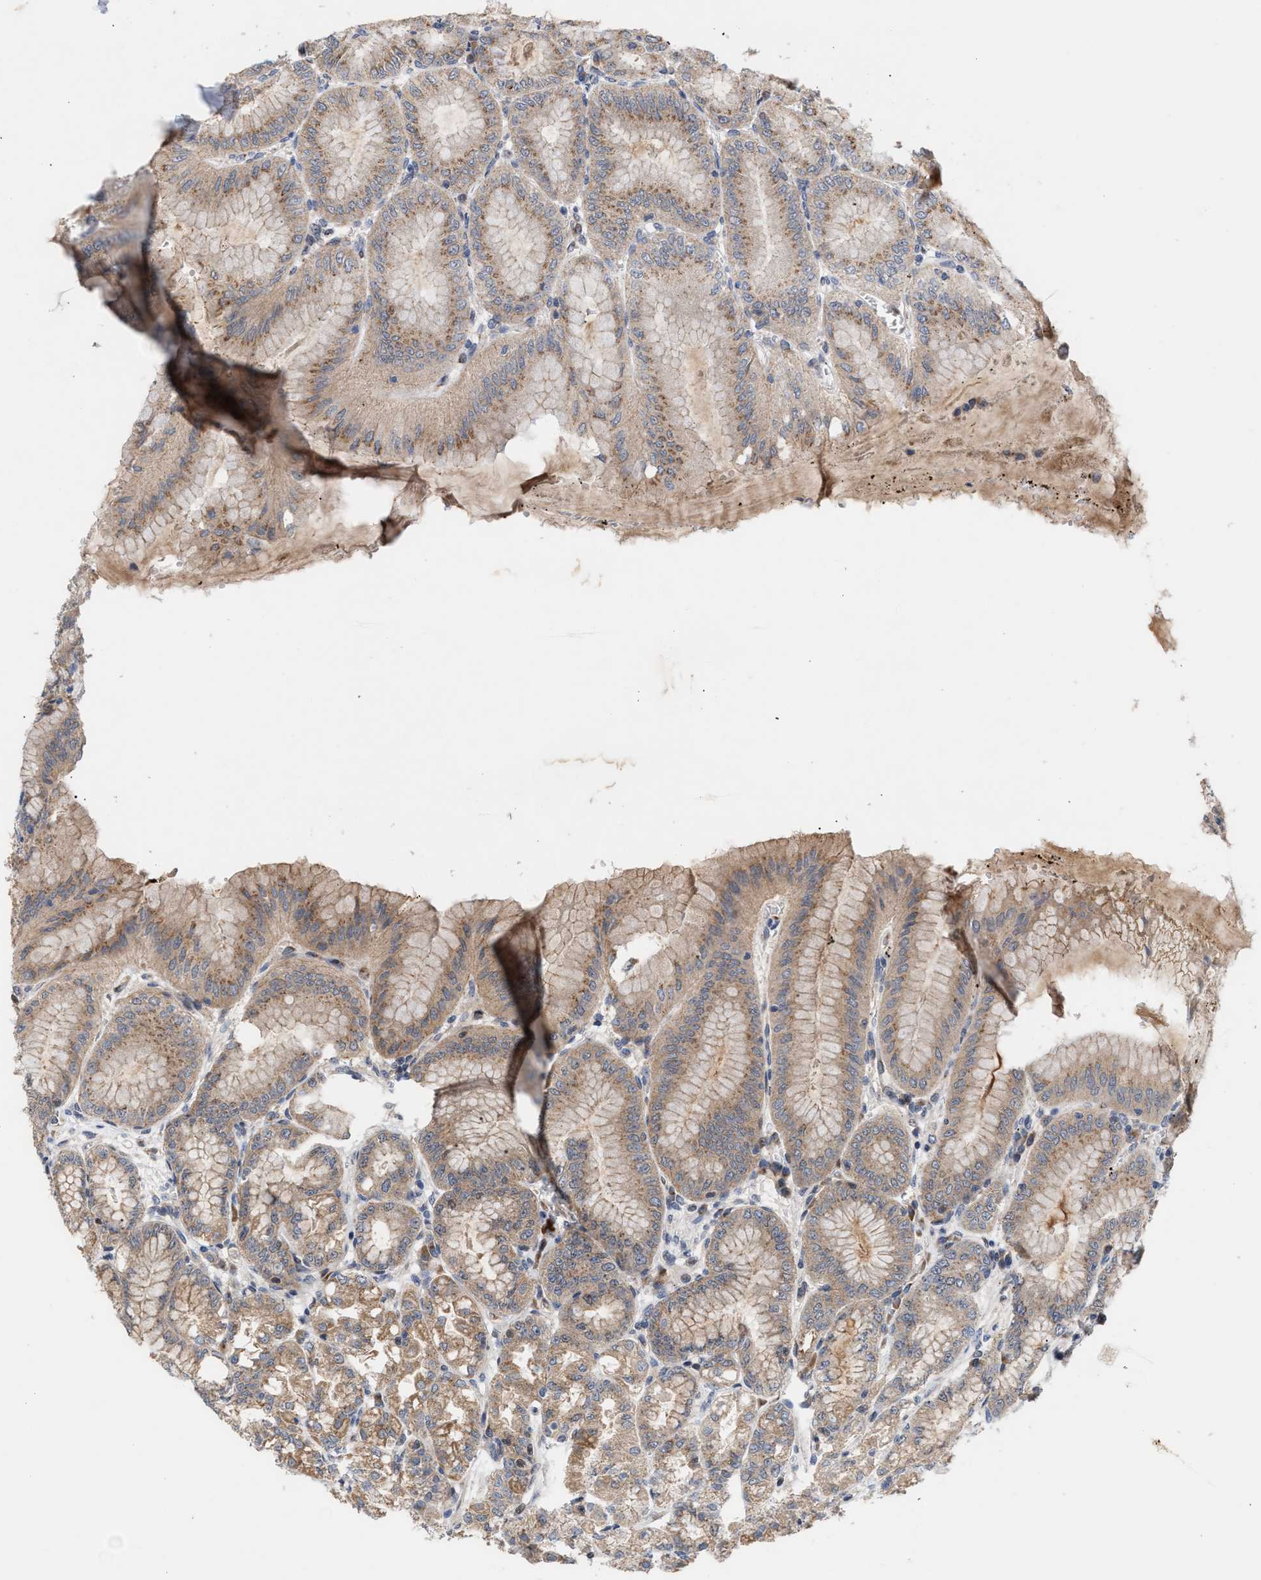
{"staining": {"intensity": "moderate", "quantity": ">75%", "location": "cytoplasmic/membranous"}, "tissue": "stomach", "cell_type": "Glandular cells", "image_type": "normal", "snomed": [{"axis": "morphology", "description": "Normal tissue, NOS"}, {"axis": "topography", "description": "Stomach, lower"}], "caption": "This histopathology image shows immunohistochemistry staining of normal human stomach, with medium moderate cytoplasmic/membranous expression in about >75% of glandular cells.", "gene": "MKNK2", "patient": {"sex": "male", "age": 71}}